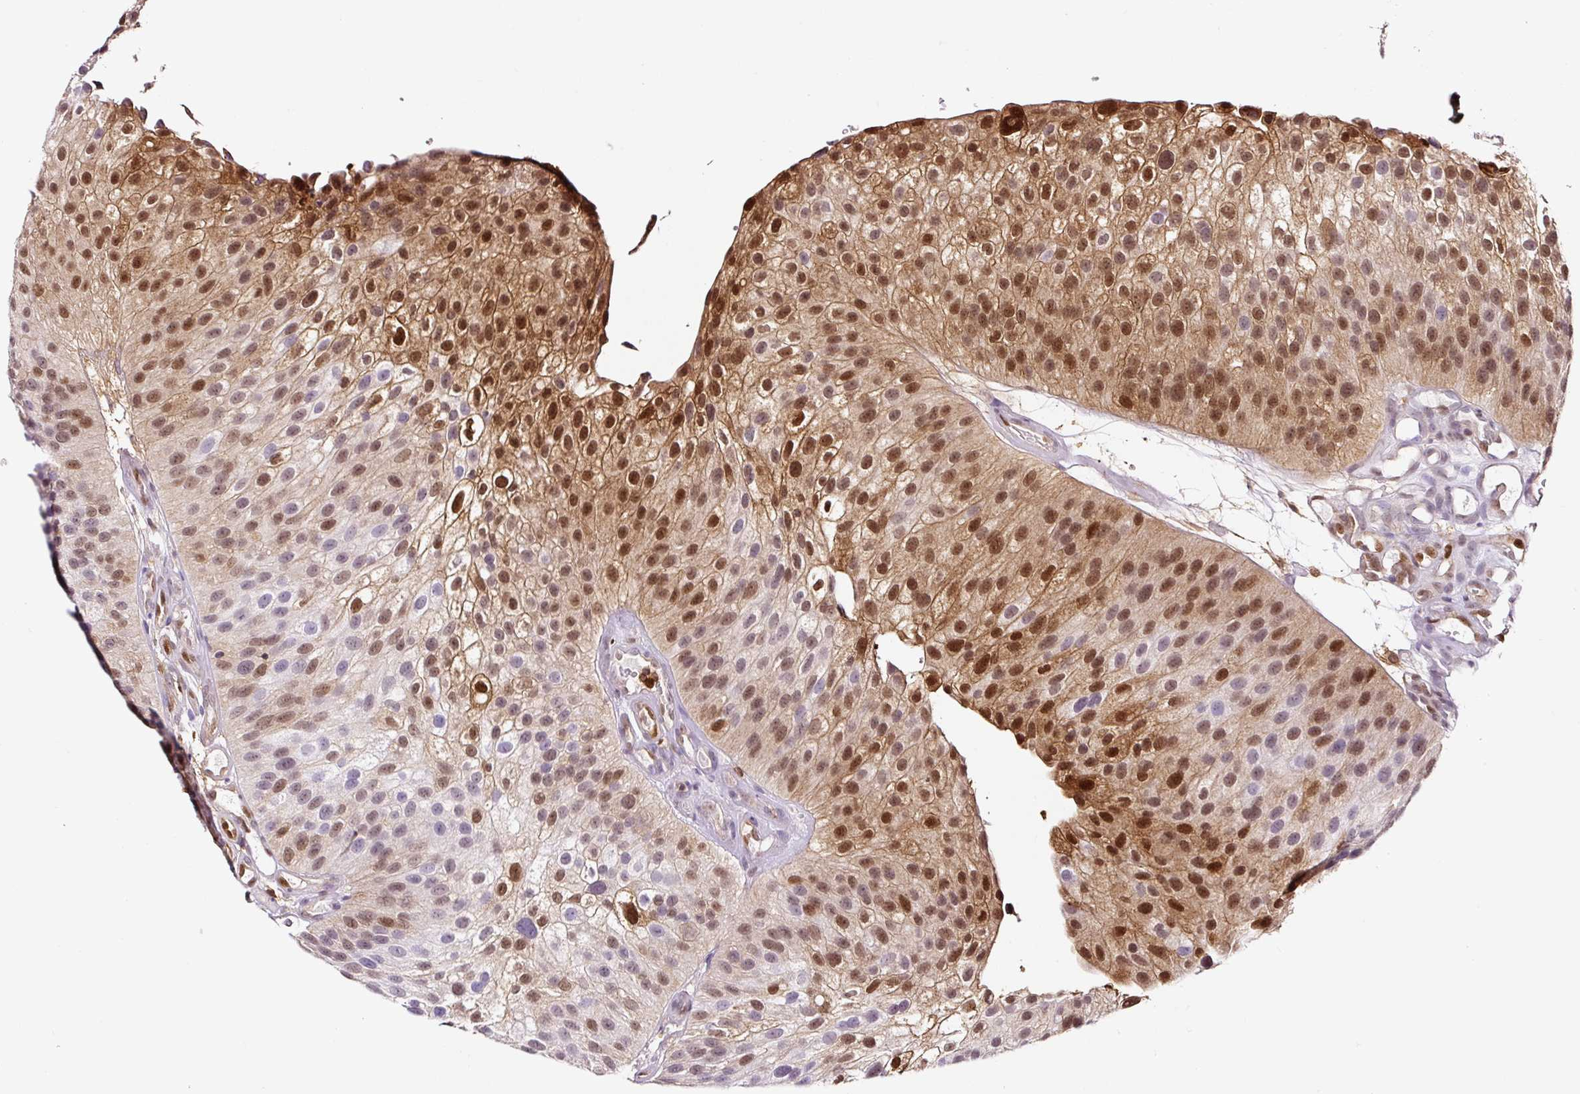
{"staining": {"intensity": "moderate", "quantity": ">75%", "location": "cytoplasmic/membranous,nuclear"}, "tissue": "urothelial cancer", "cell_type": "Tumor cells", "image_type": "cancer", "snomed": [{"axis": "morphology", "description": "Urothelial carcinoma, NOS"}, {"axis": "topography", "description": "Urinary bladder"}], "caption": "The immunohistochemical stain labels moderate cytoplasmic/membranous and nuclear positivity in tumor cells of transitional cell carcinoma tissue.", "gene": "ANXA1", "patient": {"sex": "male", "age": 87}}